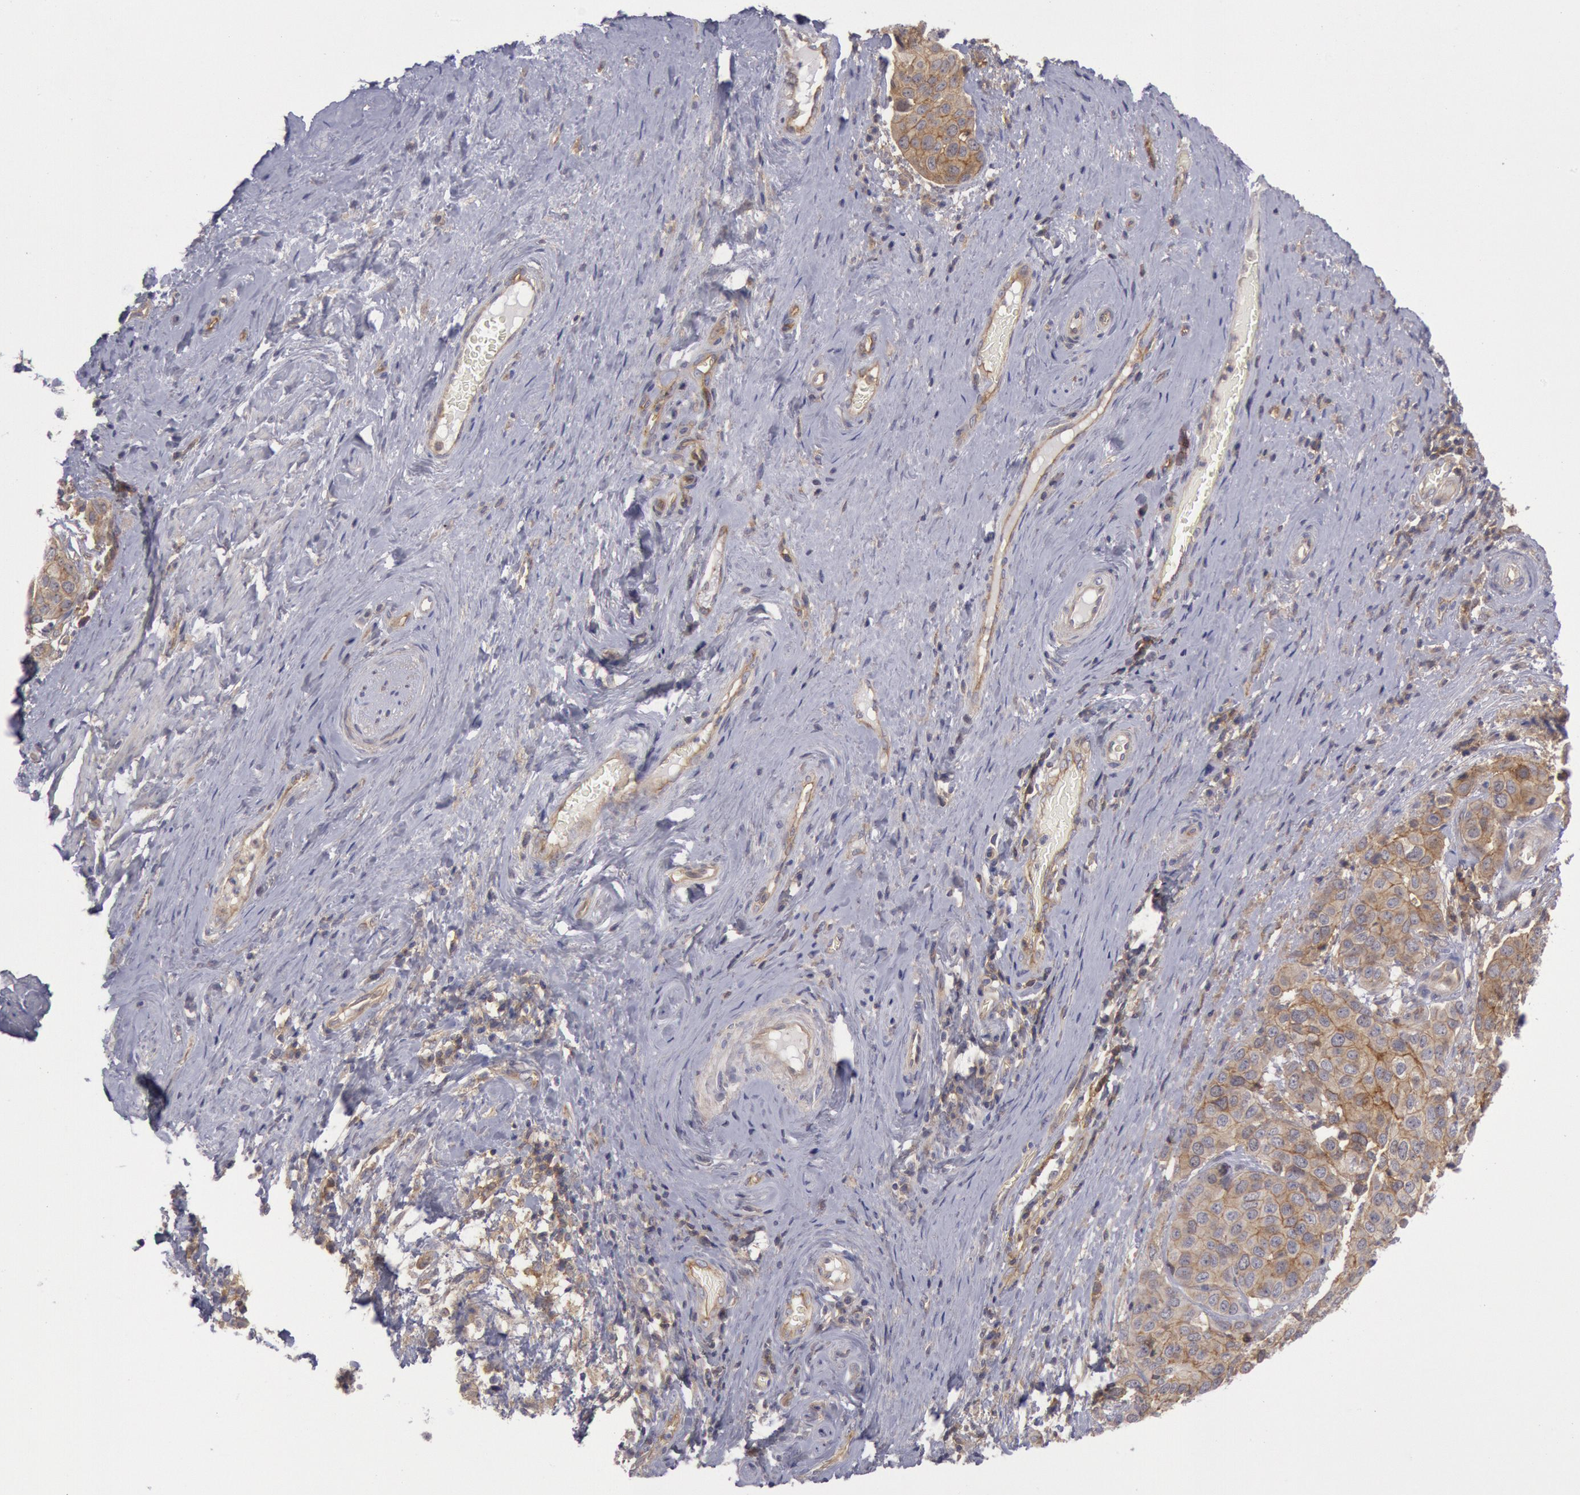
{"staining": {"intensity": "moderate", "quantity": ">75%", "location": "cytoplasmic/membranous"}, "tissue": "cervical cancer", "cell_type": "Tumor cells", "image_type": "cancer", "snomed": [{"axis": "morphology", "description": "Squamous cell carcinoma, NOS"}, {"axis": "topography", "description": "Cervix"}], "caption": "This image exhibits cervical cancer stained with IHC to label a protein in brown. The cytoplasmic/membranous of tumor cells show moderate positivity for the protein. Nuclei are counter-stained blue.", "gene": "STX4", "patient": {"sex": "female", "age": 54}}